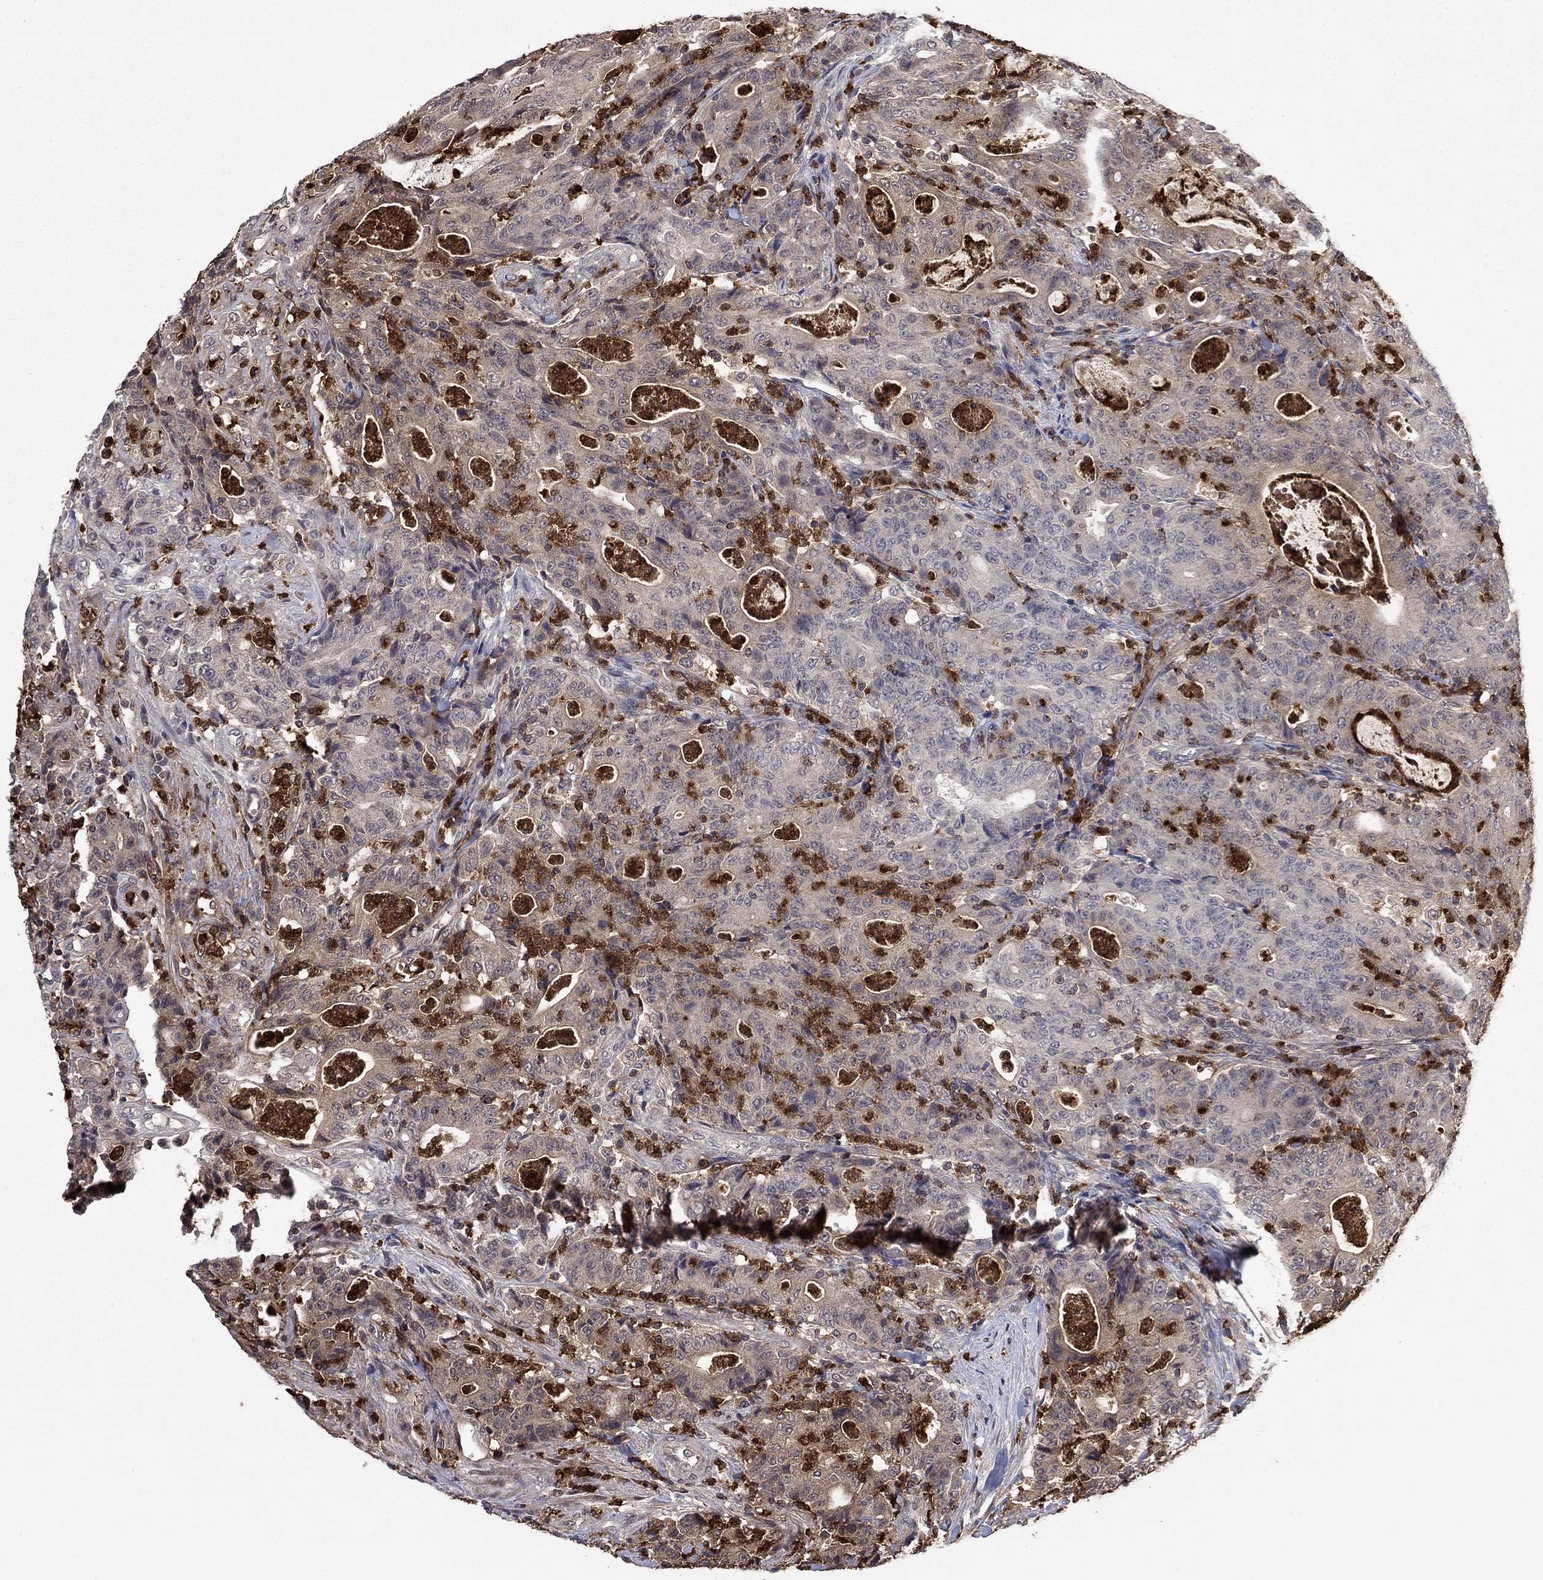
{"staining": {"intensity": "weak", "quantity": "25%-75%", "location": "cytoplasmic/membranous"}, "tissue": "colorectal cancer", "cell_type": "Tumor cells", "image_type": "cancer", "snomed": [{"axis": "morphology", "description": "Adenocarcinoma, NOS"}, {"axis": "topography", "description": "Colon"}], "caption": "Protein staining of colorectal cancer tissue reveals weak cytoplasmic/membranous expression in about 25%-75% of tumor cells. The staining was performed using DAB (3,3'-diaminobenzidine) to visualize the protein expression in brown, while the nuclei were stained in blue with hematoxylin (Magnification: 20x).", "gene": "CCL5", "patient": {"sex": "male", "age": 70}}